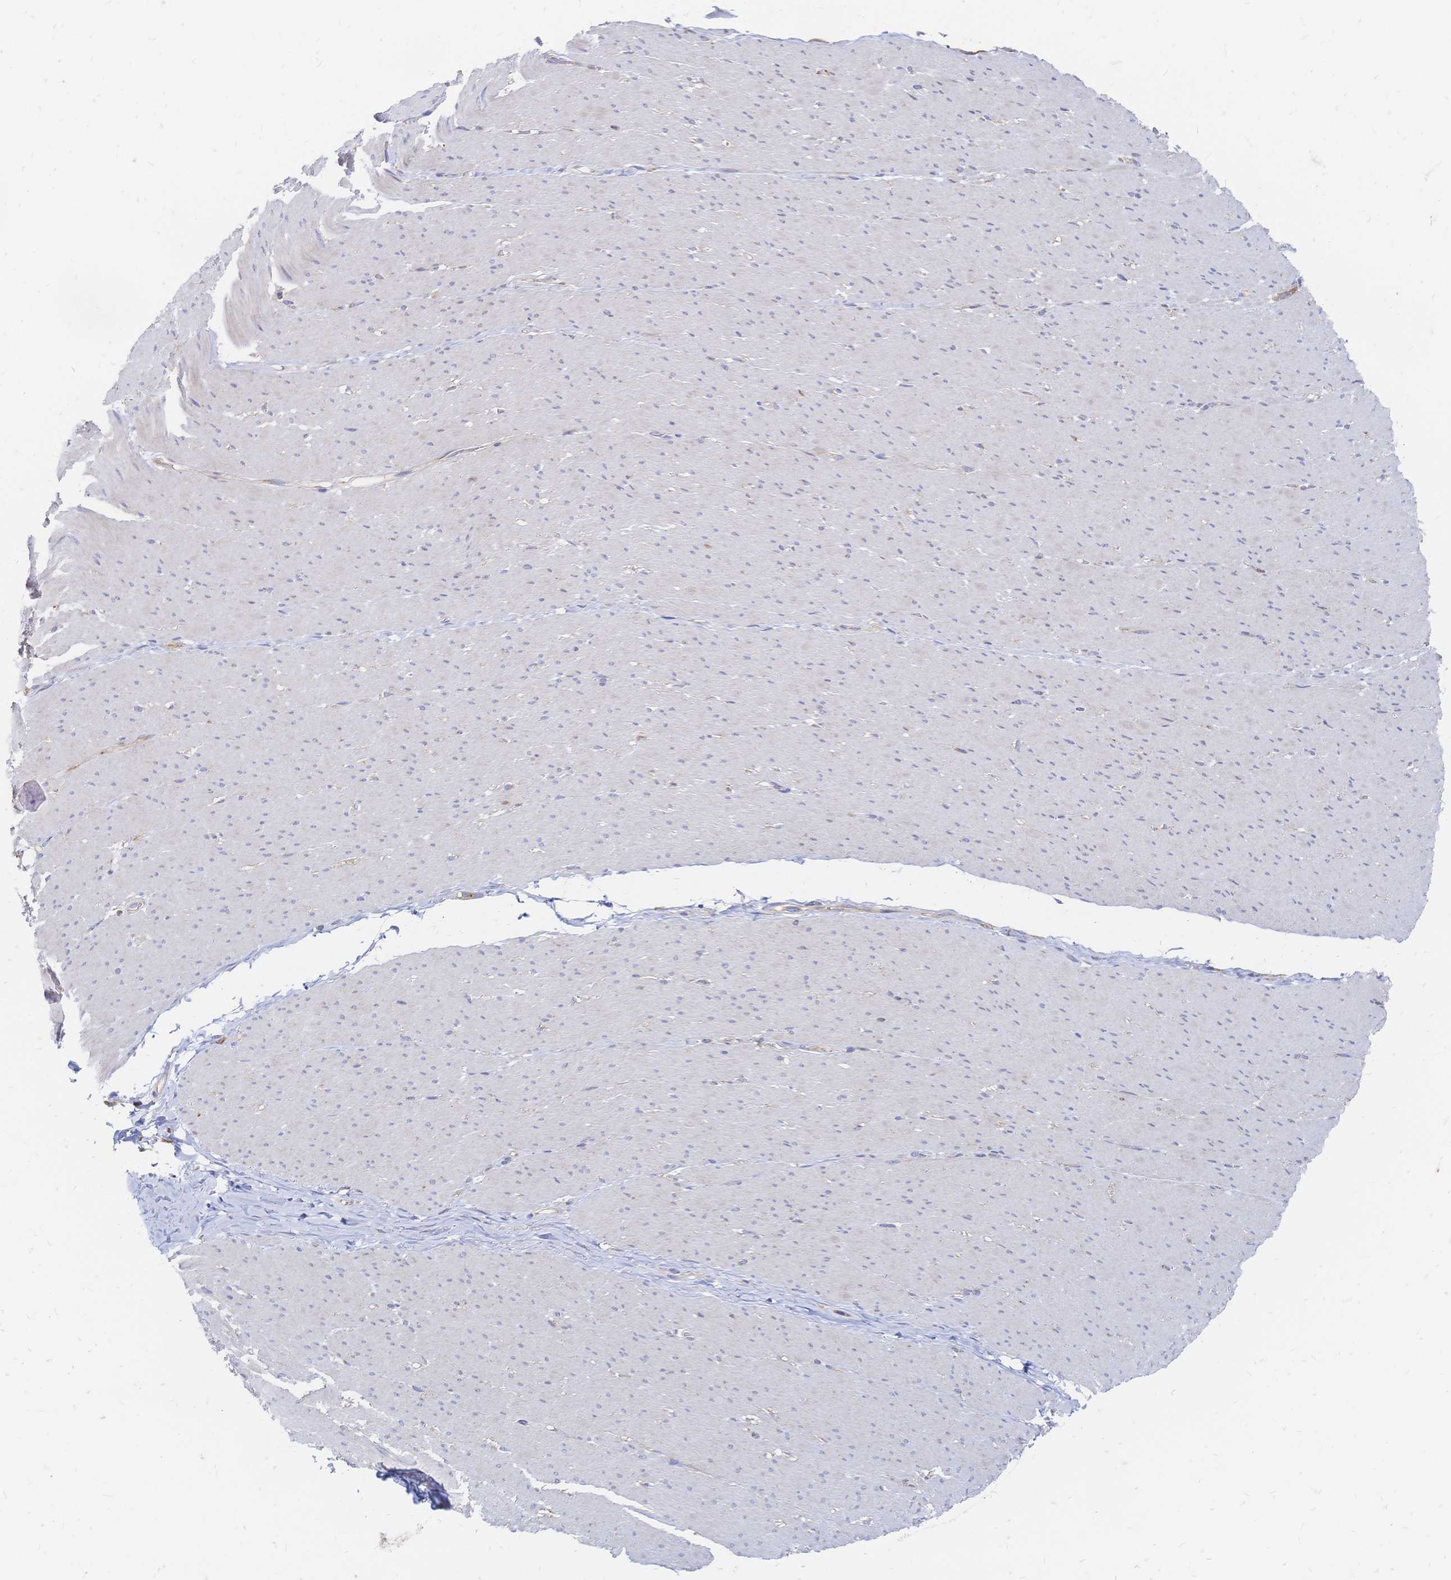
{"staining": {"intensity": "negative", "quantity": "none", "location": "none"}, "tissue": "smooth muscle", "cell_type": "Smooth muscle cells", "image_type": "normal", "snomed": [{"axis": "morphology", "description": "Normal tissue, NOS"}, {"axis": "topography", "description": "Smooth muscle"}, {"axis": "topography", "description": "Rectum"}], "caption": "Immunohistochemistry photomicrograph of benign smooth muscle: smooth muscle stained with DAB displays no significant protein positivity in smooth muscle cells. Nuclei are stained in blue.", "gene": "SORBS1", "patient": {"sex": "male", "age": 53}}